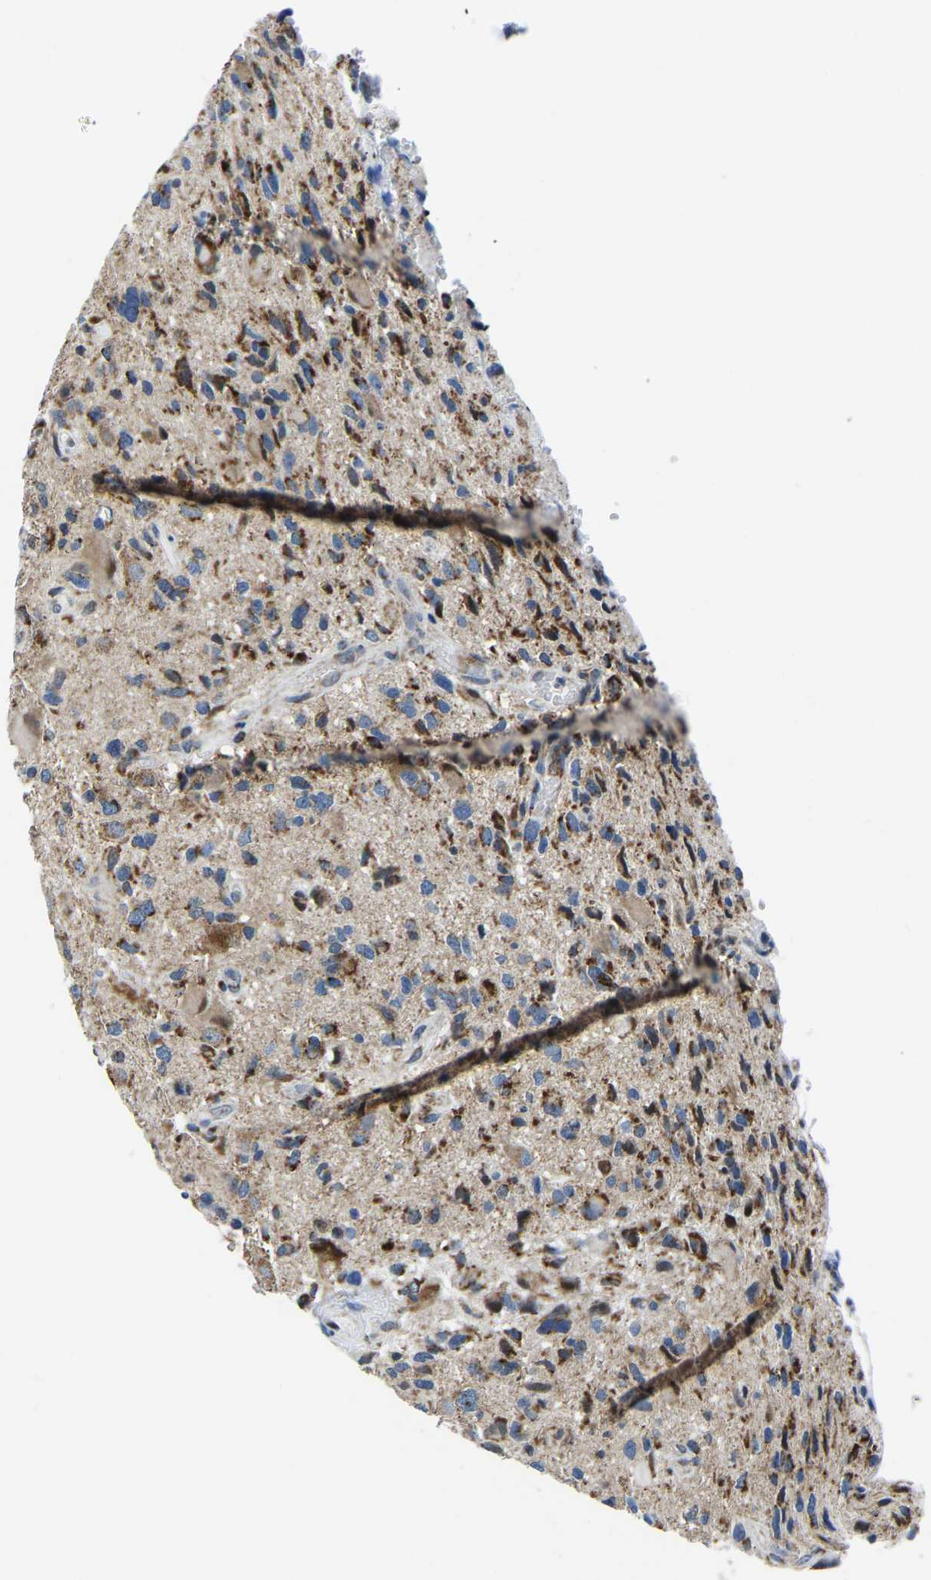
{"staining": {"intensity": "moderate", "quantity": "25%-75%", "location": "cytoplasmic/membranous"}, "tissue": "glioma", "cell_type": "Tumor cells", "image_type": "cancer", "snomed": [{"axis": "morphology", "description": "Glioma, malignant, High grade"}, {"axis": "topography", "description": "Brain"}], "caption": "IHC micrograph of neoplastic tissue: glioma stained using immunohistochemistry reveals medium levels of moderate protein expression localized specifically in the cytoplasmic/membranous of tumor cells, appearing as a cytoplasmic/membranous brown color.", "gene": "BNIP3L", "patient": {"sex": "male", "age": 33}}